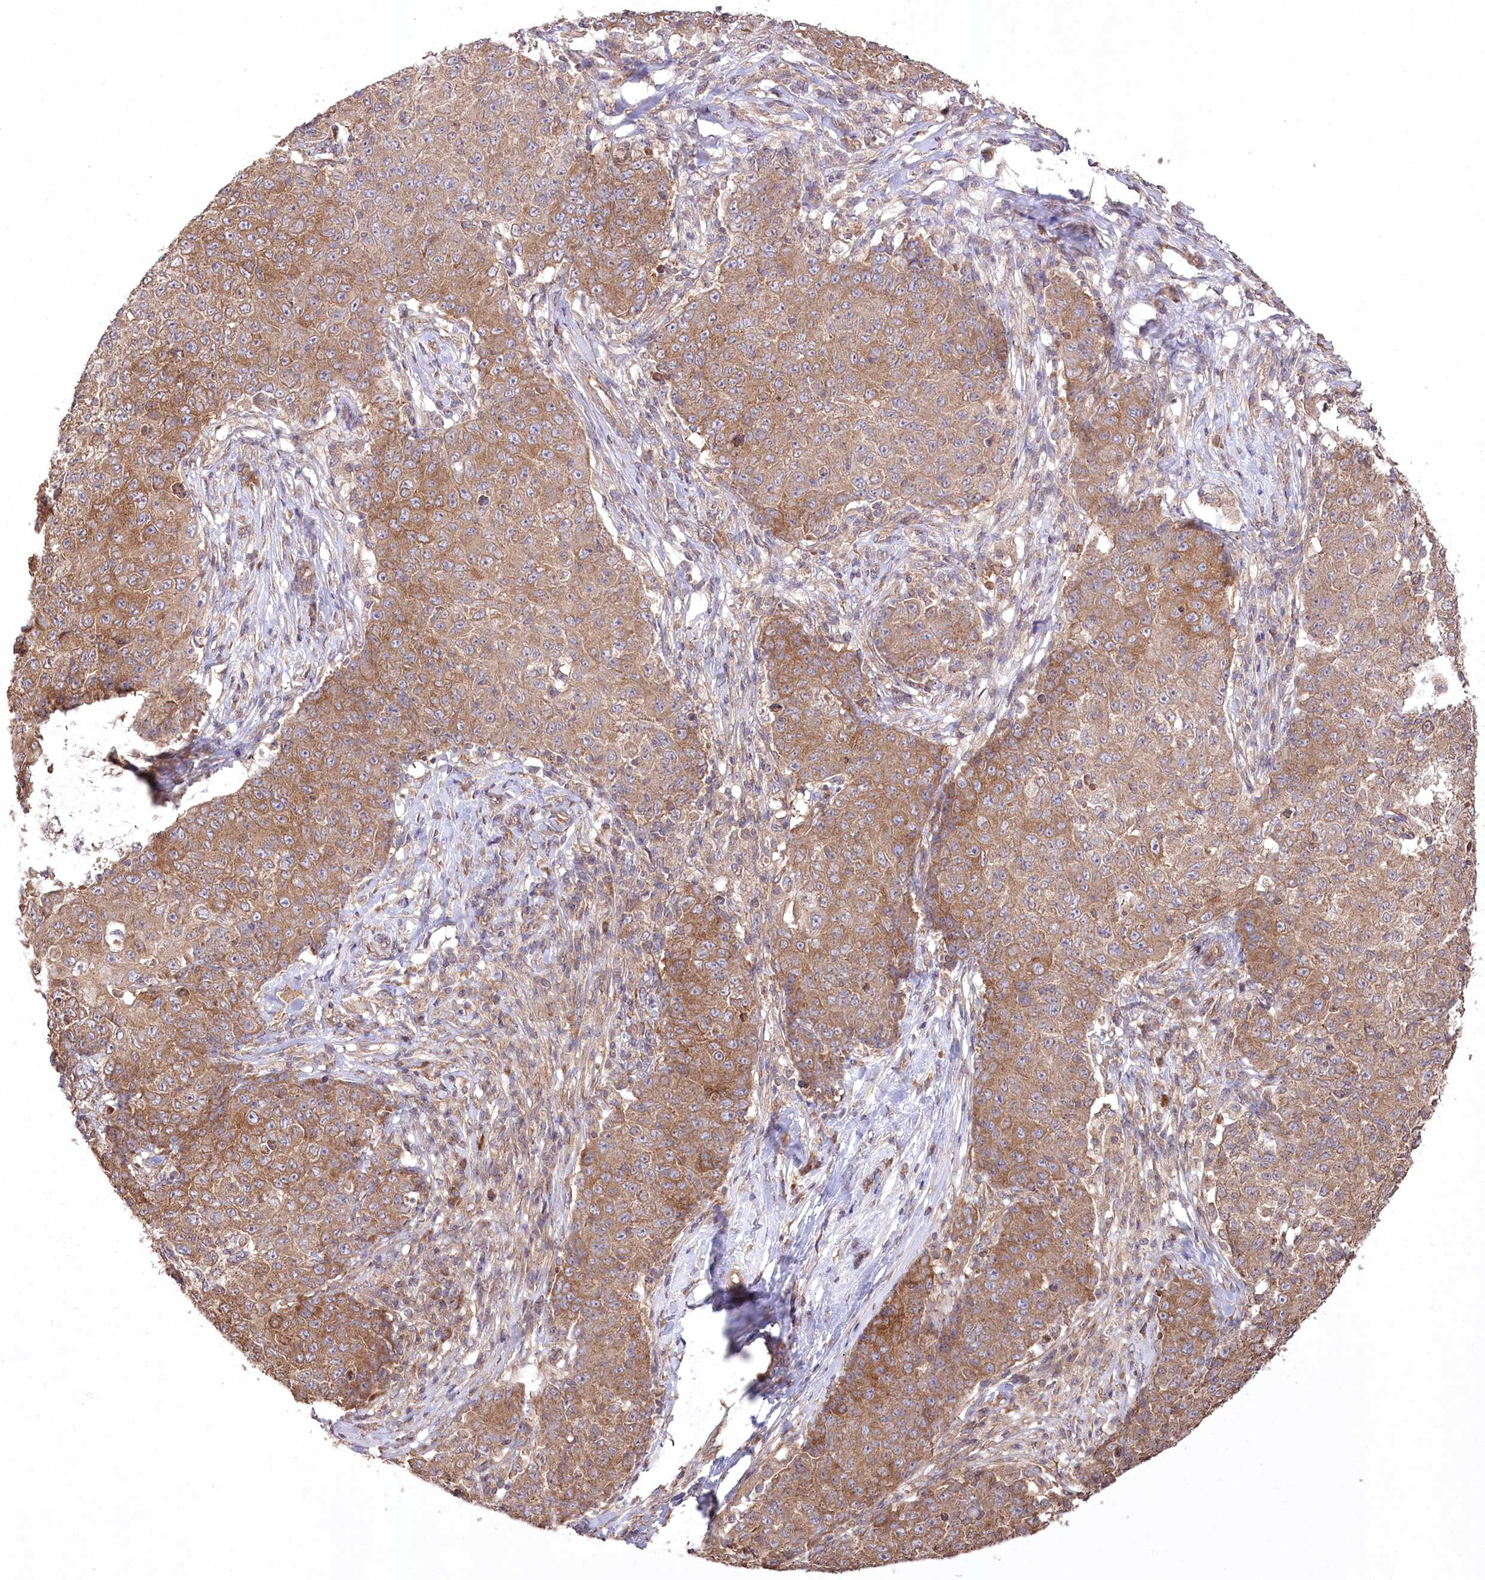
{"staining": {"intensity": "moderate", "quantity": ">75%", "location": "cytoplasmic/membranous"}, "tissue": "ovarian cancer", "cell_type": "Tumor cells", "image_type": "cancer", "snomed": [{"axis": "morphology", "description": "Carcinoma, endometroid"}, {"axis": "topography", "description": "Ovary"}], "caption": "Protein expression analysis of human ovarian endometroid carcinoma reveals moderate cytoplasmic/membranous staining in about >75% of tumor cells. Nuclei are stained in blue.", "gene": "PRSS53", "patient": {"sex": "female", "age": 42}}